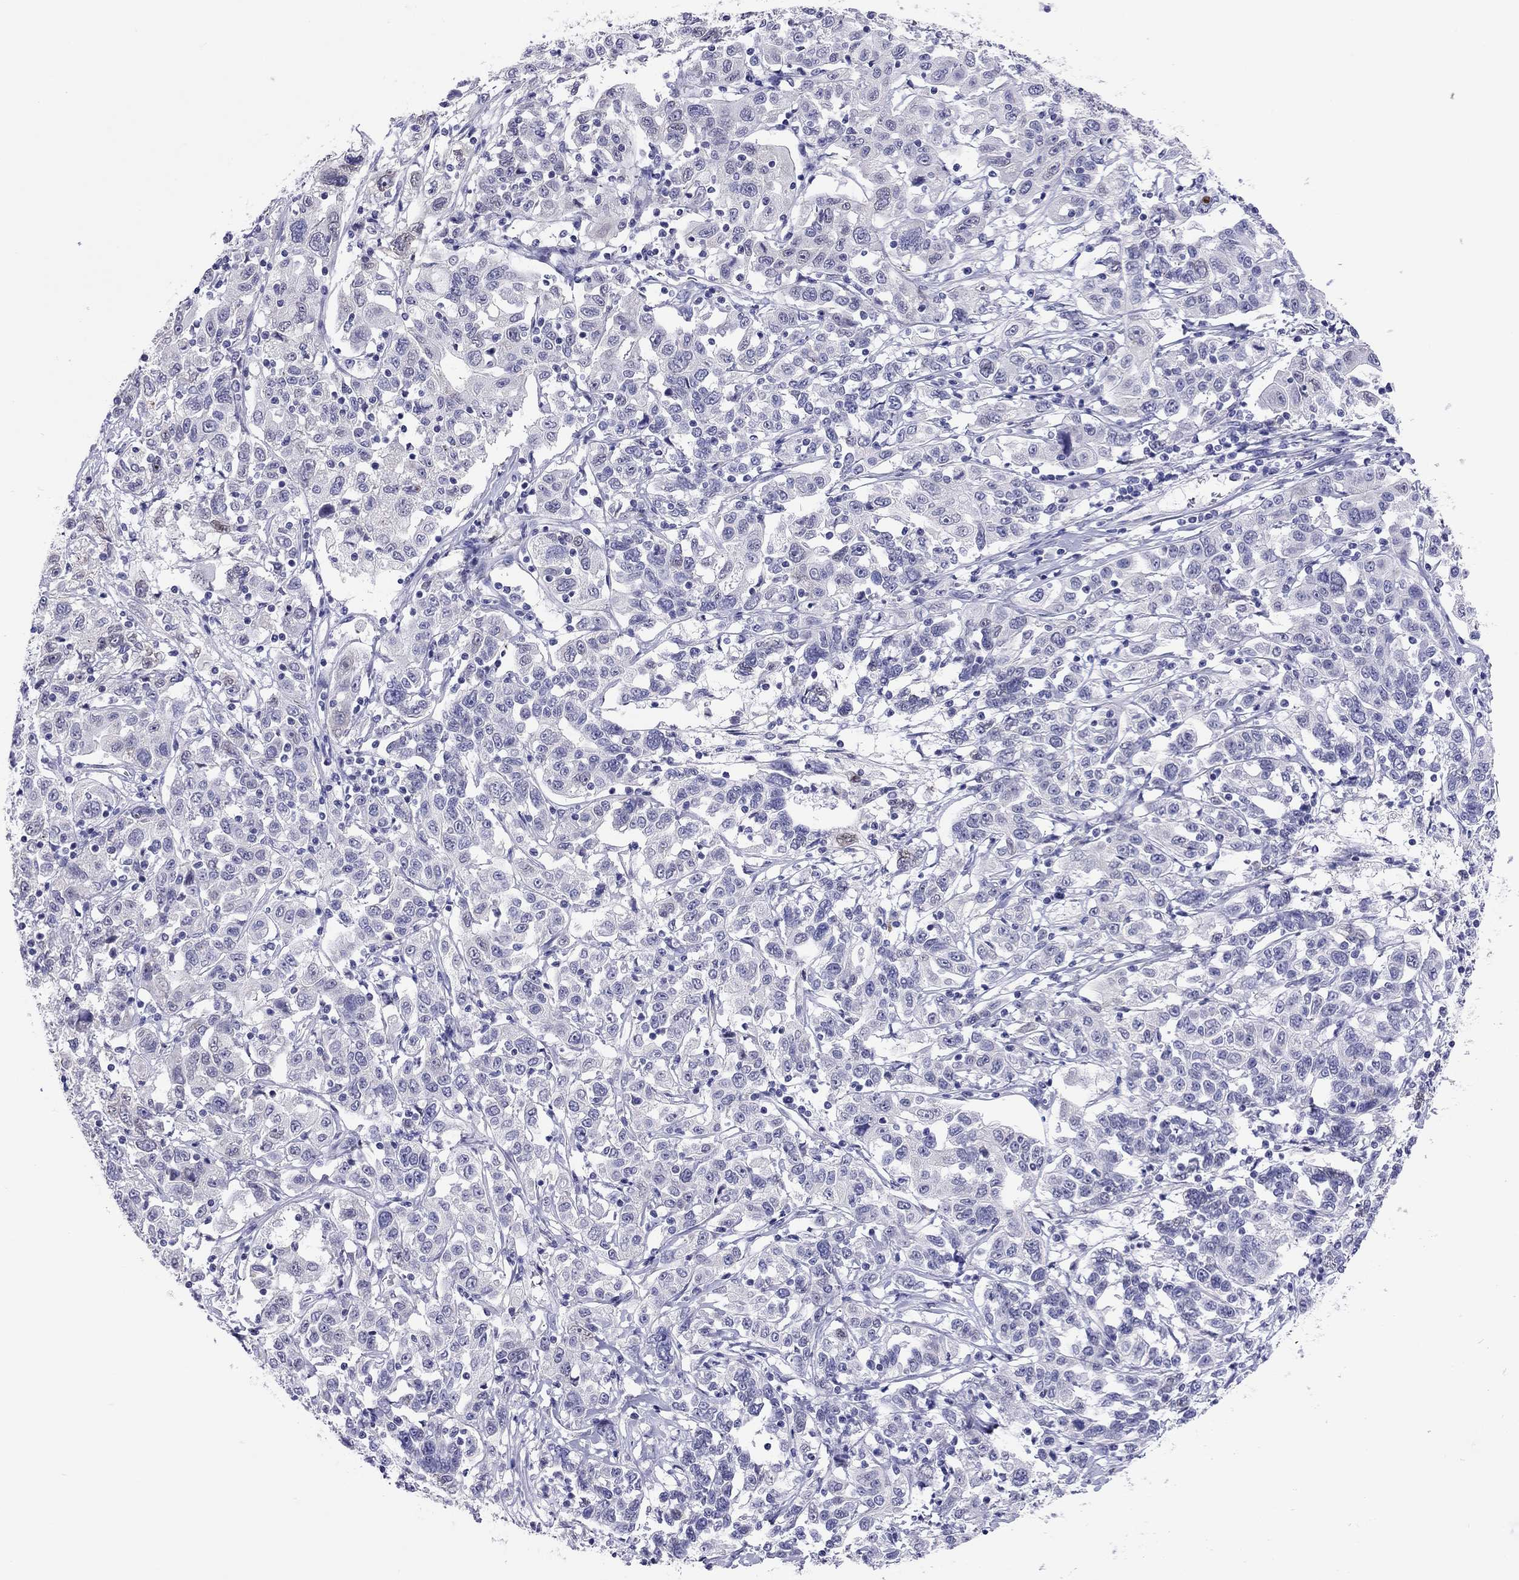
{"staining": {"intensity": "negative", "quantity": "none", "location": "none"}, "tissue": "liver cancer", "cell_type": "Tumor cells", "image_type": "cancer", "snomed": [{"axis": "morphology", "description": "Adenocarcinoma, NOS"}, {"axis": "morphology", "description": "Cholangiocarcinoma"}, {"axis": "topography", "description": "Liver"}], "caption": "Immunohistochemistry of liver adenocarcinoma displays no staining in tumor cells. The staining is performed using DAB brown chromogen with nuclei counter-stained in using hematoxylin.", "gene": "ARMC12", "patient": {"sex": "male", "age": 64}}